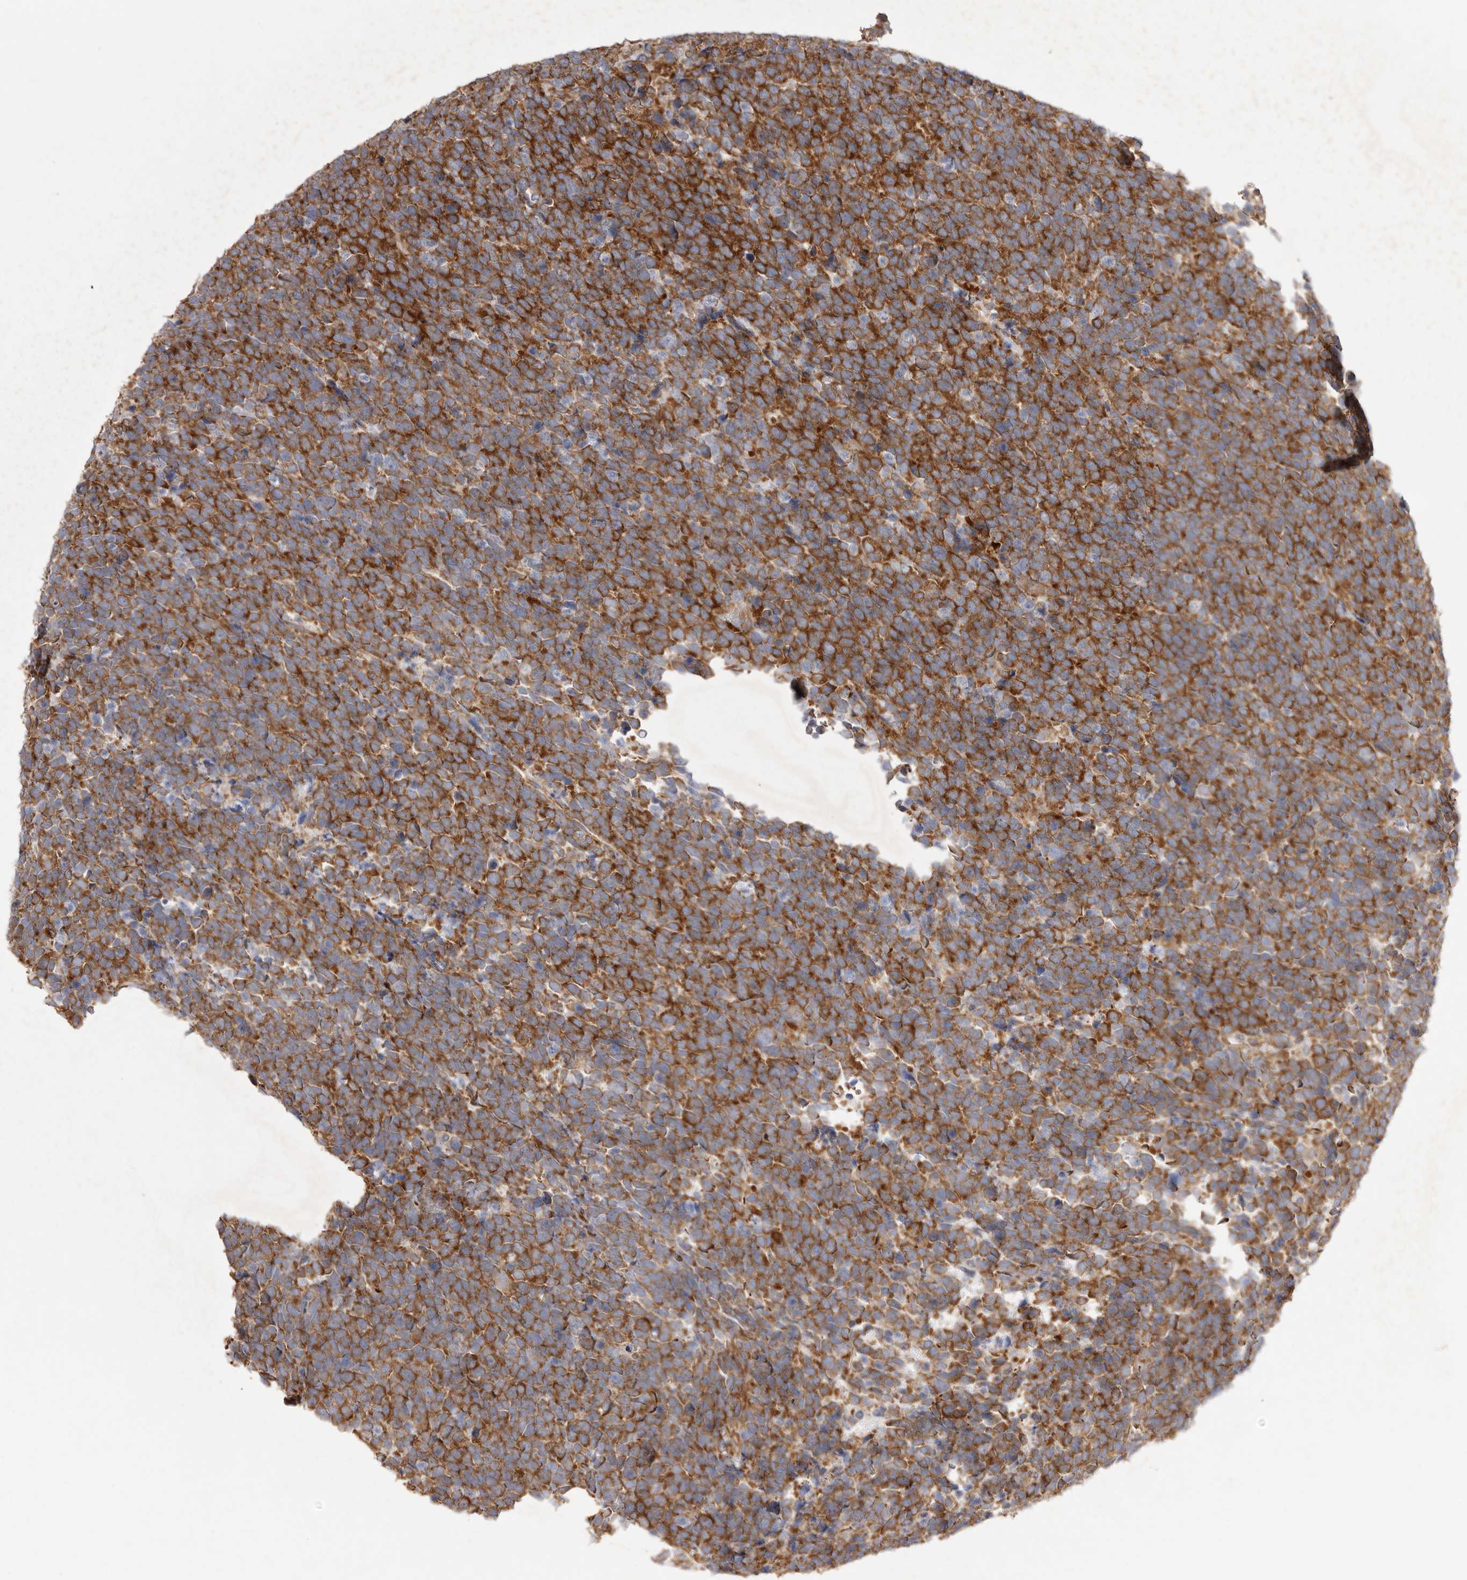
{"staining": {"intensity": "strong", "quantity": ">75%", "location": "cytoplasmic/membranous"}, "tissue": "urothelial cancer", "cell_type": "Tumor cells", "image_type": "cancer", "snomed": [{"axis": "morphology", "description": "Urothelial carcinoma, High grade"}, {"axis": "topography", "description": "Urinary bladder"}], "caption": "Brown immunohistochemical staining in human urothelial cancer shows strong cytoplasmic/membranous staining in approximately >75% of tumor cells.", "gene": "SERBP1", "patient": {"sex": "female", "age": 82}}